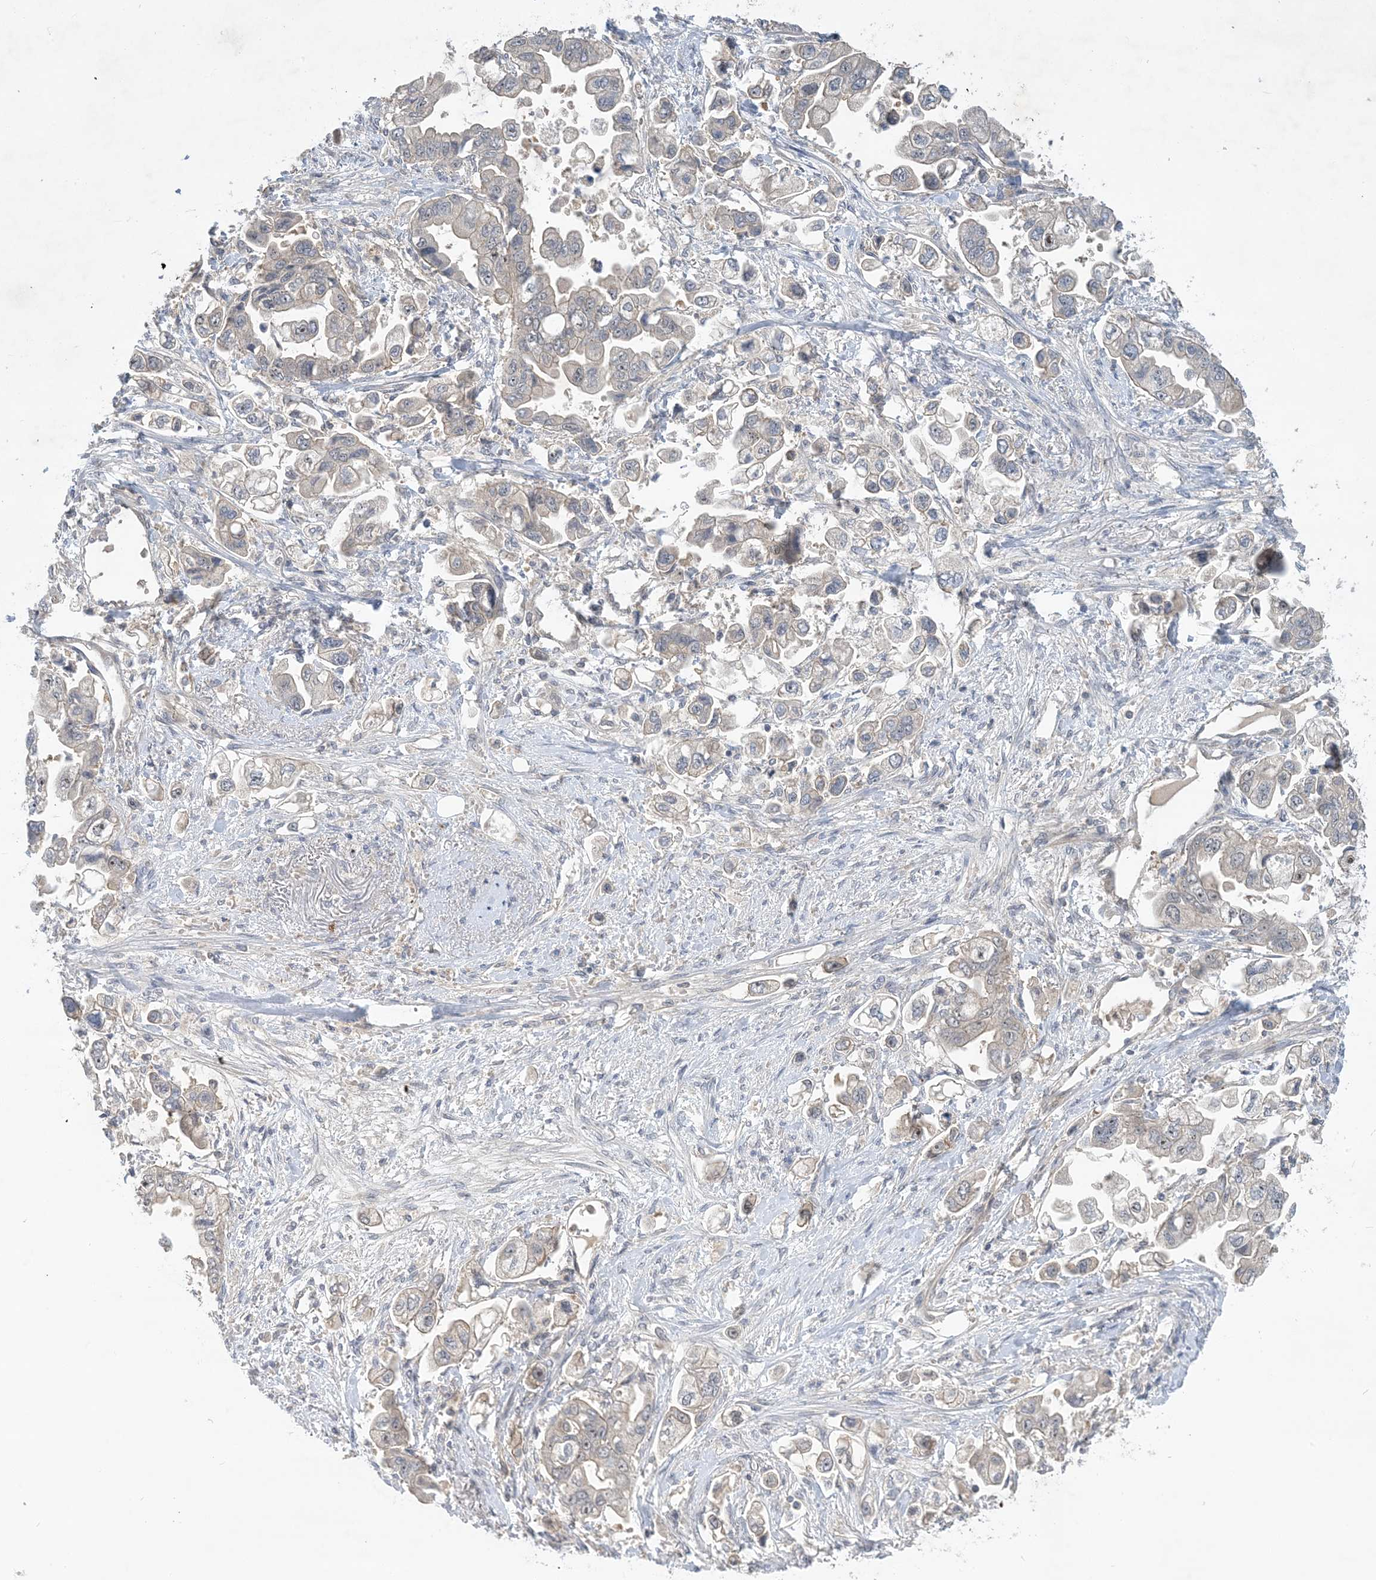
{"staining": {"intensity": "negative", "quantity": "none", "location": "none"}, "tissue": "stomach cancer", "cell_type": "Tumor cells", "image_type": "cancer", "snomed": [{"axis": "morphology", "description": "Adenocarcinoma, NOS"}, {"axis": "topography", "description": "Stomach"}], "caption": "A photomicrograph of human adenocarcinoma (stomach) is negative for staining in tumor cells.", "gene": "UBE2E1", "patient": {"sex": "male", "age": 62}}